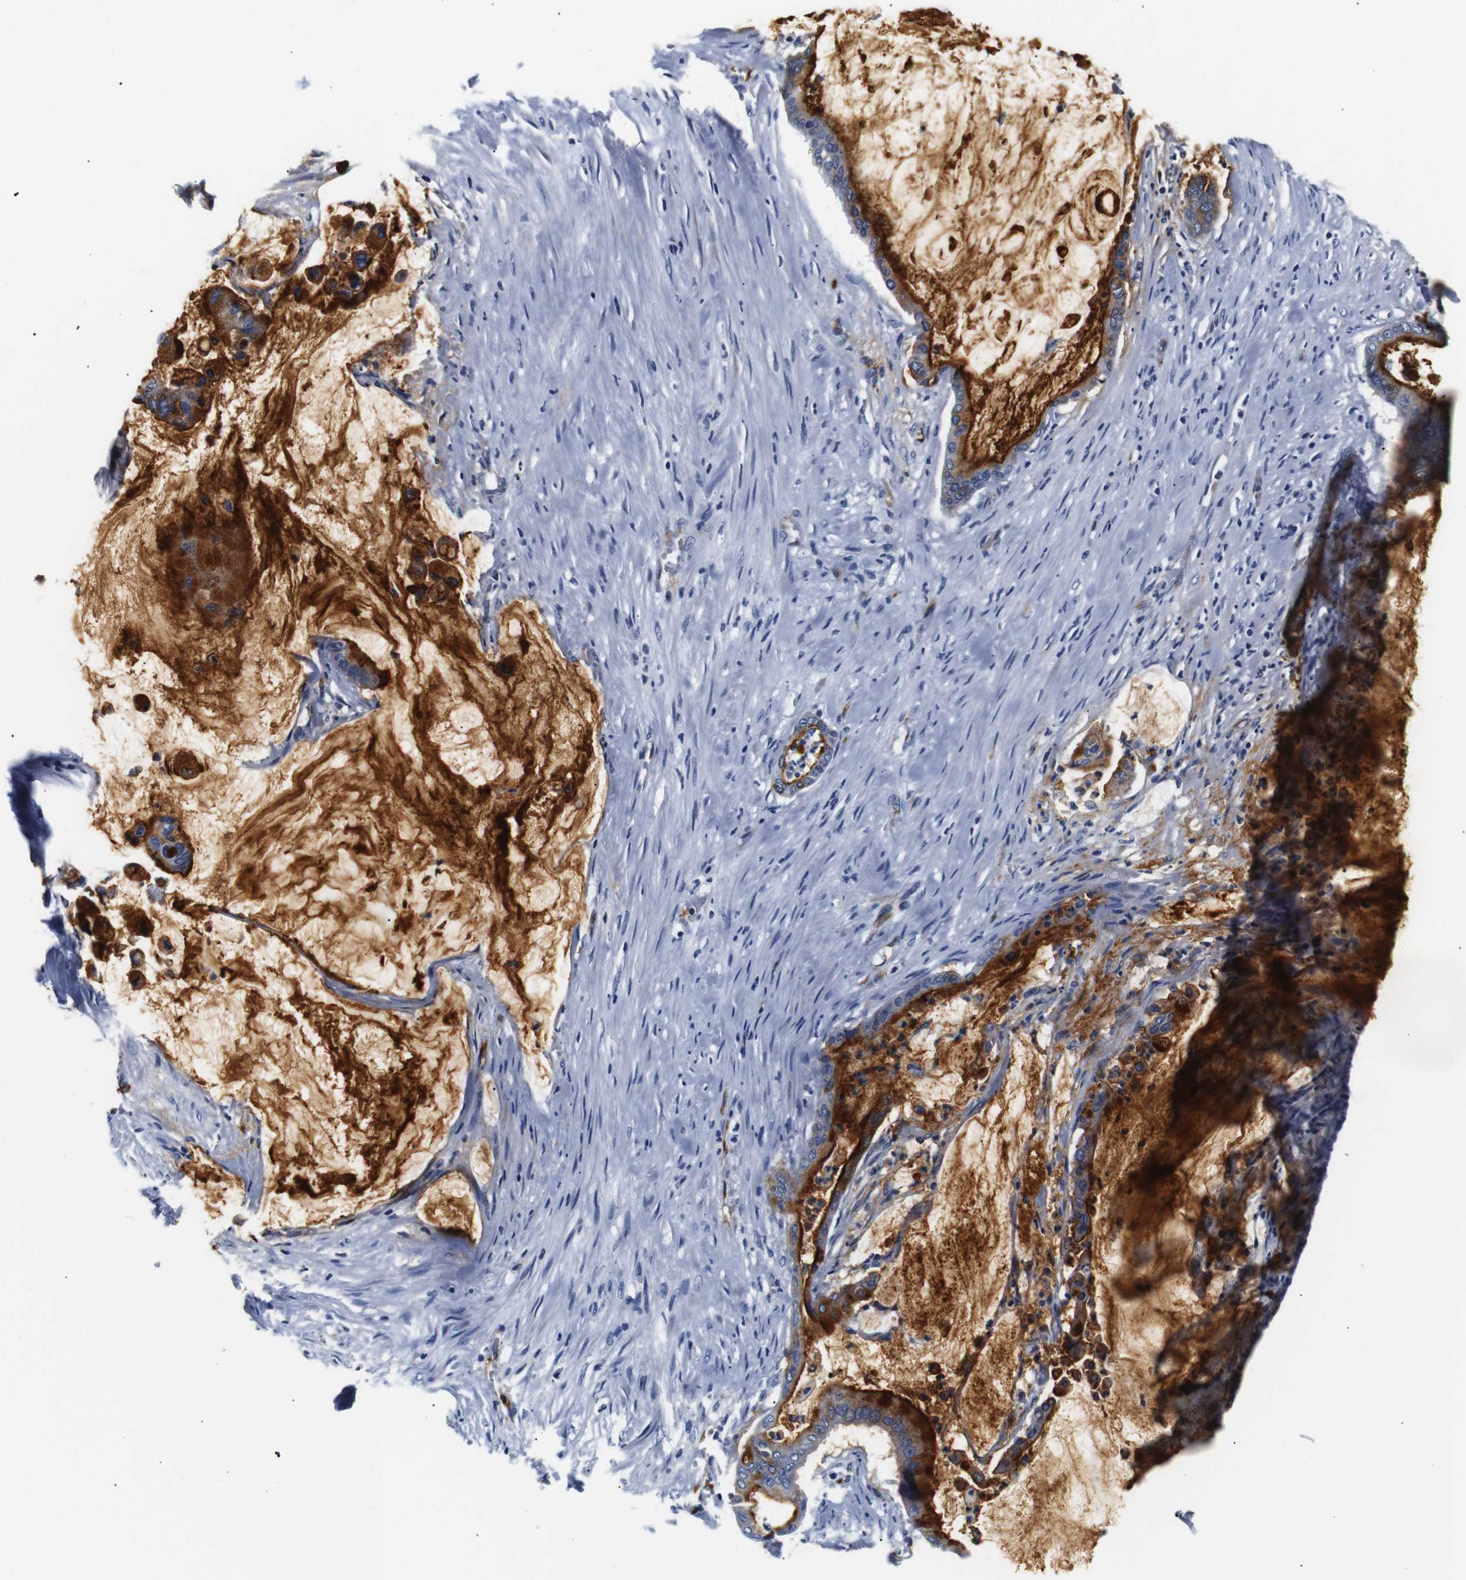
{"staining": {"intensity": "moderate", "quantity": ">75%", "location": "cytoplasmic/membranous"}, "tissue": "pancreatic cancer", "cell_type": "Tumor cells", "image_type": "cancer", "snomed": [{"axis": "morphology", "description": "Adenocarcinoma, NOS"}, {"axis": "topography", "description": "Pancreas"}], "caption": "Immunohistochemistry staining of adenocarcinoma (pancreatic), which reveals medium levels of moderate cytoplasmic/membranous expression in about >75% of tumor cells indicating moderate cytoplasmic/membranous protein staining. The staining was performed using DAB (3,3'-diaminobenzidine) (brown) for protein detection and nuclei were counterstained in hematoxylin (blue).", "gene": "MUC4", "patient": {"sex": "male", "age": 41}}